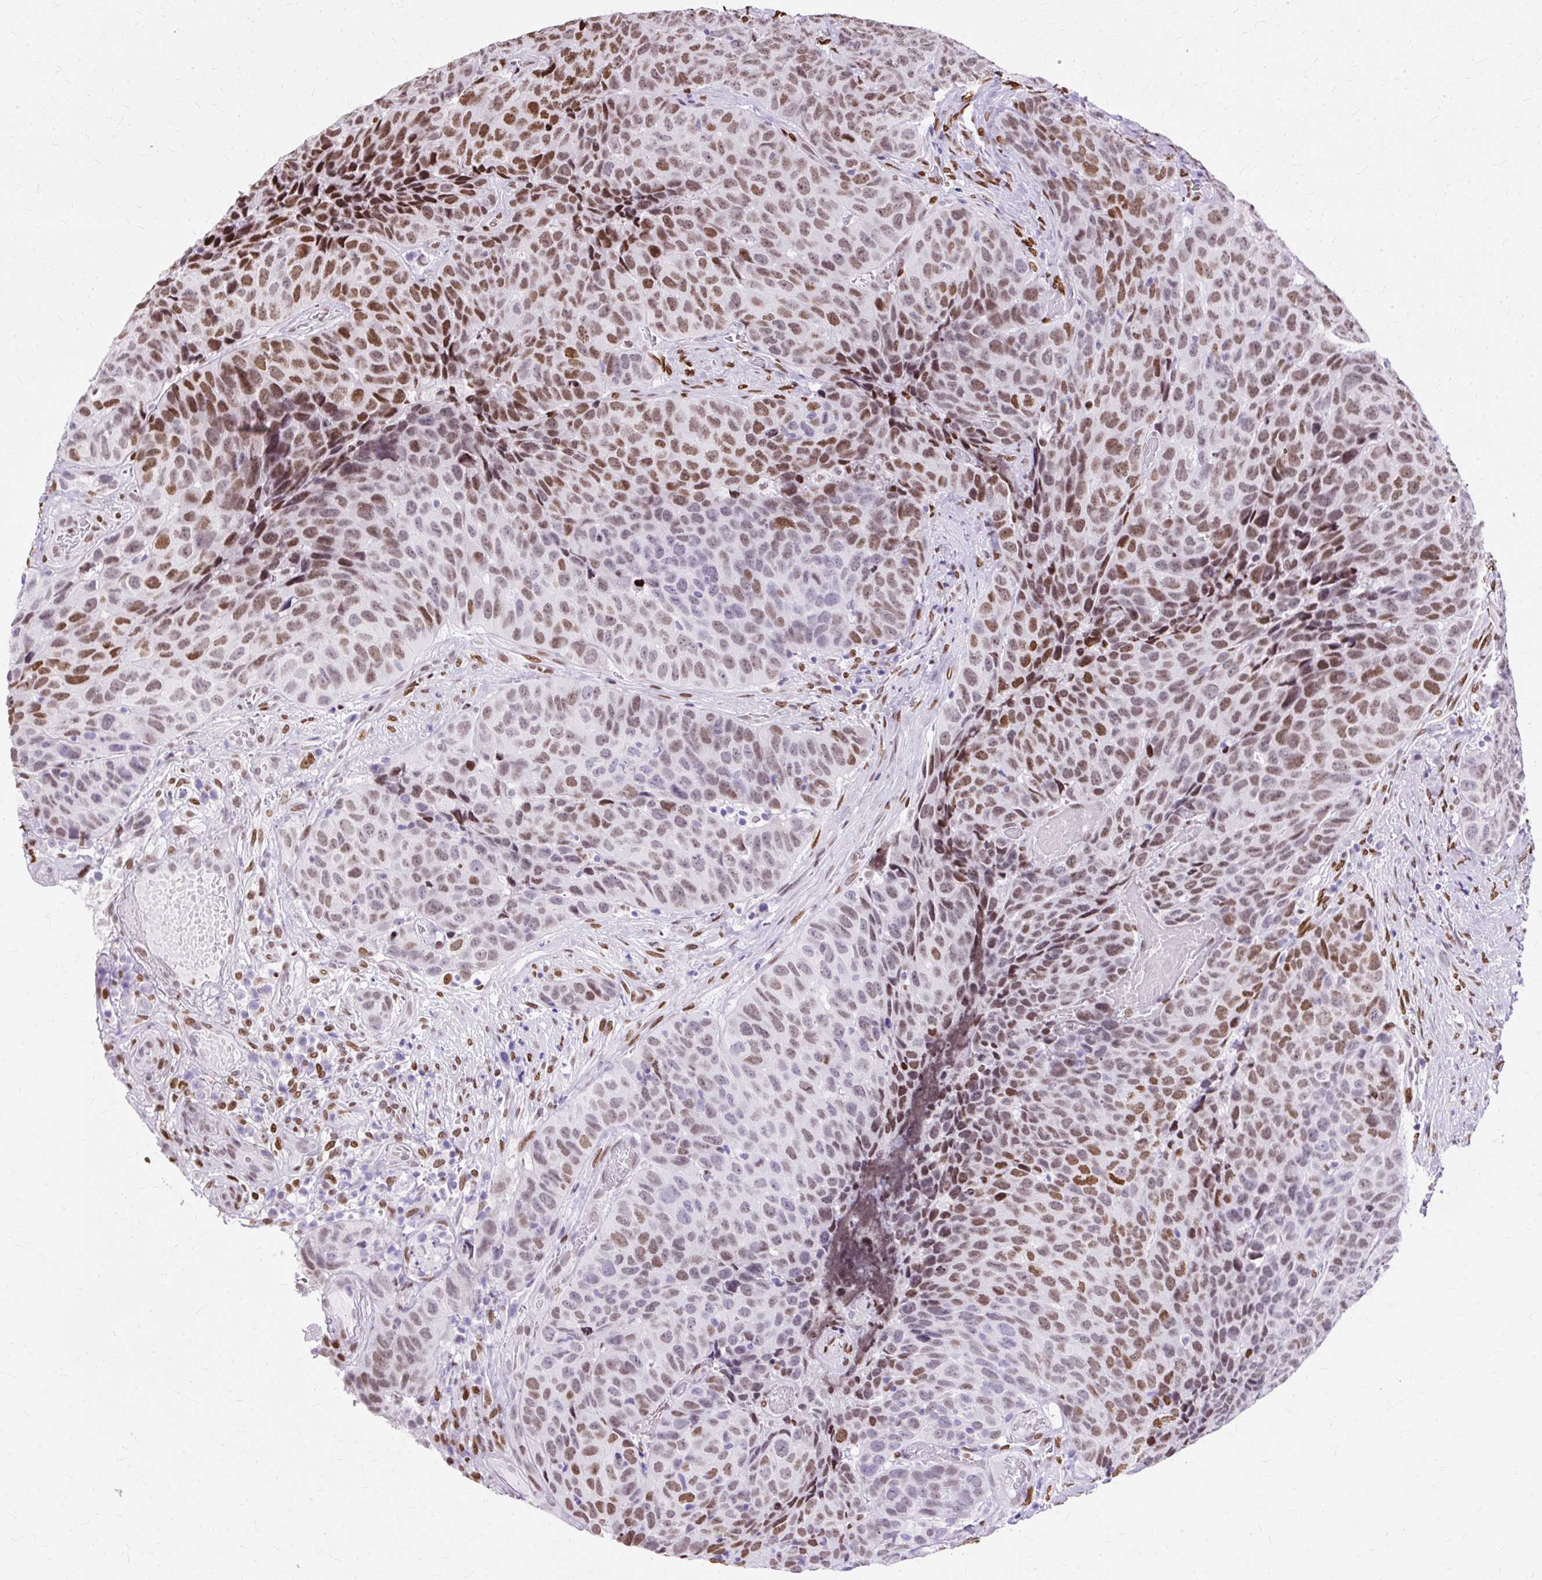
{"staining": {"intensity": "moderate", "quantity": ">75%", "location": "nuclear"}, "tissue": "head and neck cancer", "cell_type": "Tumor cells", "image_type": "cancer", "snomed": [{"axis": "morphology", "description": "Squamous cell carcinoma, NOS"}, {"axis": "topography", "description": "Head-Neck"}], "caption": "IHC histopathology image of human squamous cell carcinoma (head and neck) stained for a protein (brown), which reveals medium levels of moderate nuclear expression in approximately >75% of tumor cells.", "gene": "TMEM184C", "patient": {"sex": "male", "age": 66}}